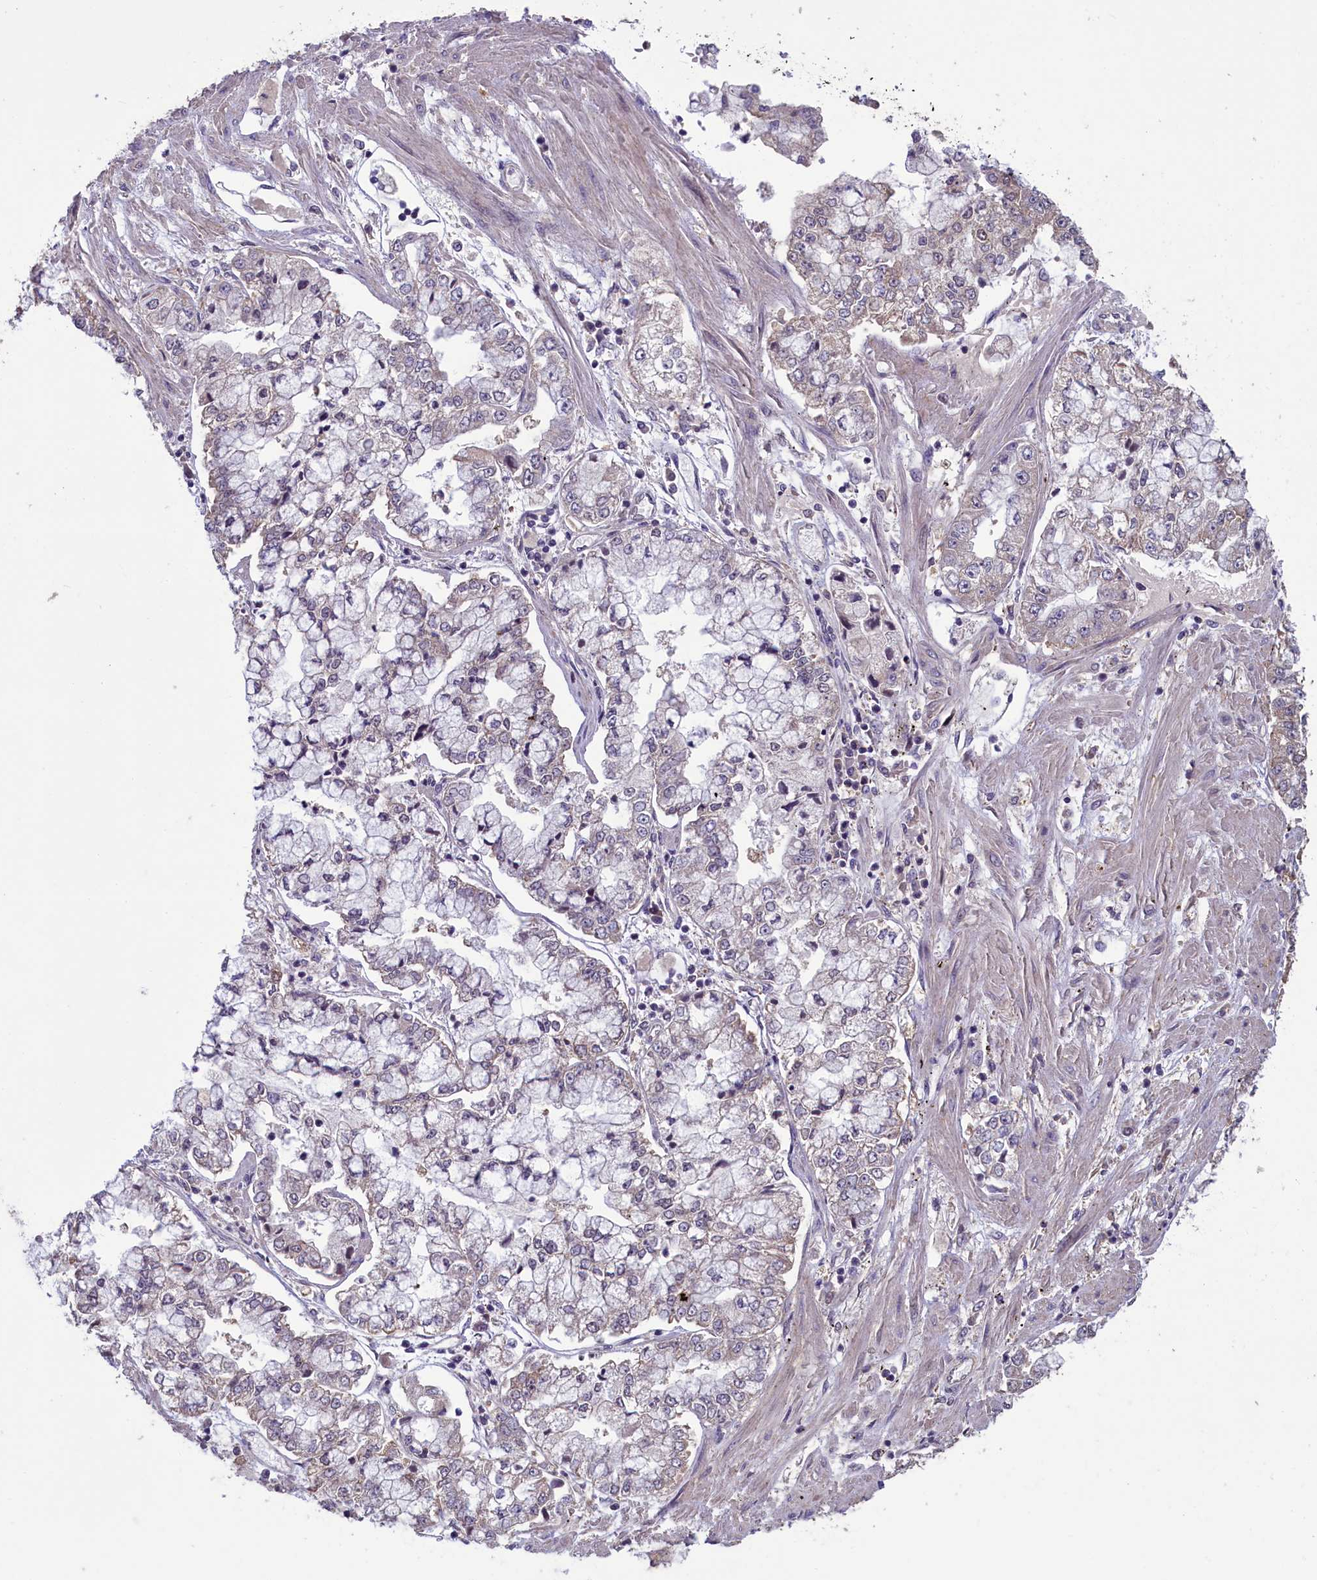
{"staining": {"intensity": "negative", "quantity": "none", "location": "none"}, "tissue": "stomach cancer", "cell_type": "Tumor cells", "image_type": "cancer", "snomed": [{"axis": "morphology", "description": "Adenocarcinoma, NOS"}, {"axis": "topography", "description": "Stomach"}], "caption": "Tumor cells are negative for protein expression in human adenocarcinoma (stomach). (DAB (3,3'-diaminobenzidine) immunohistochemistry, high magnification).", "gene": "NUBP1", "patient": {"sex": "male", "age": 76}}